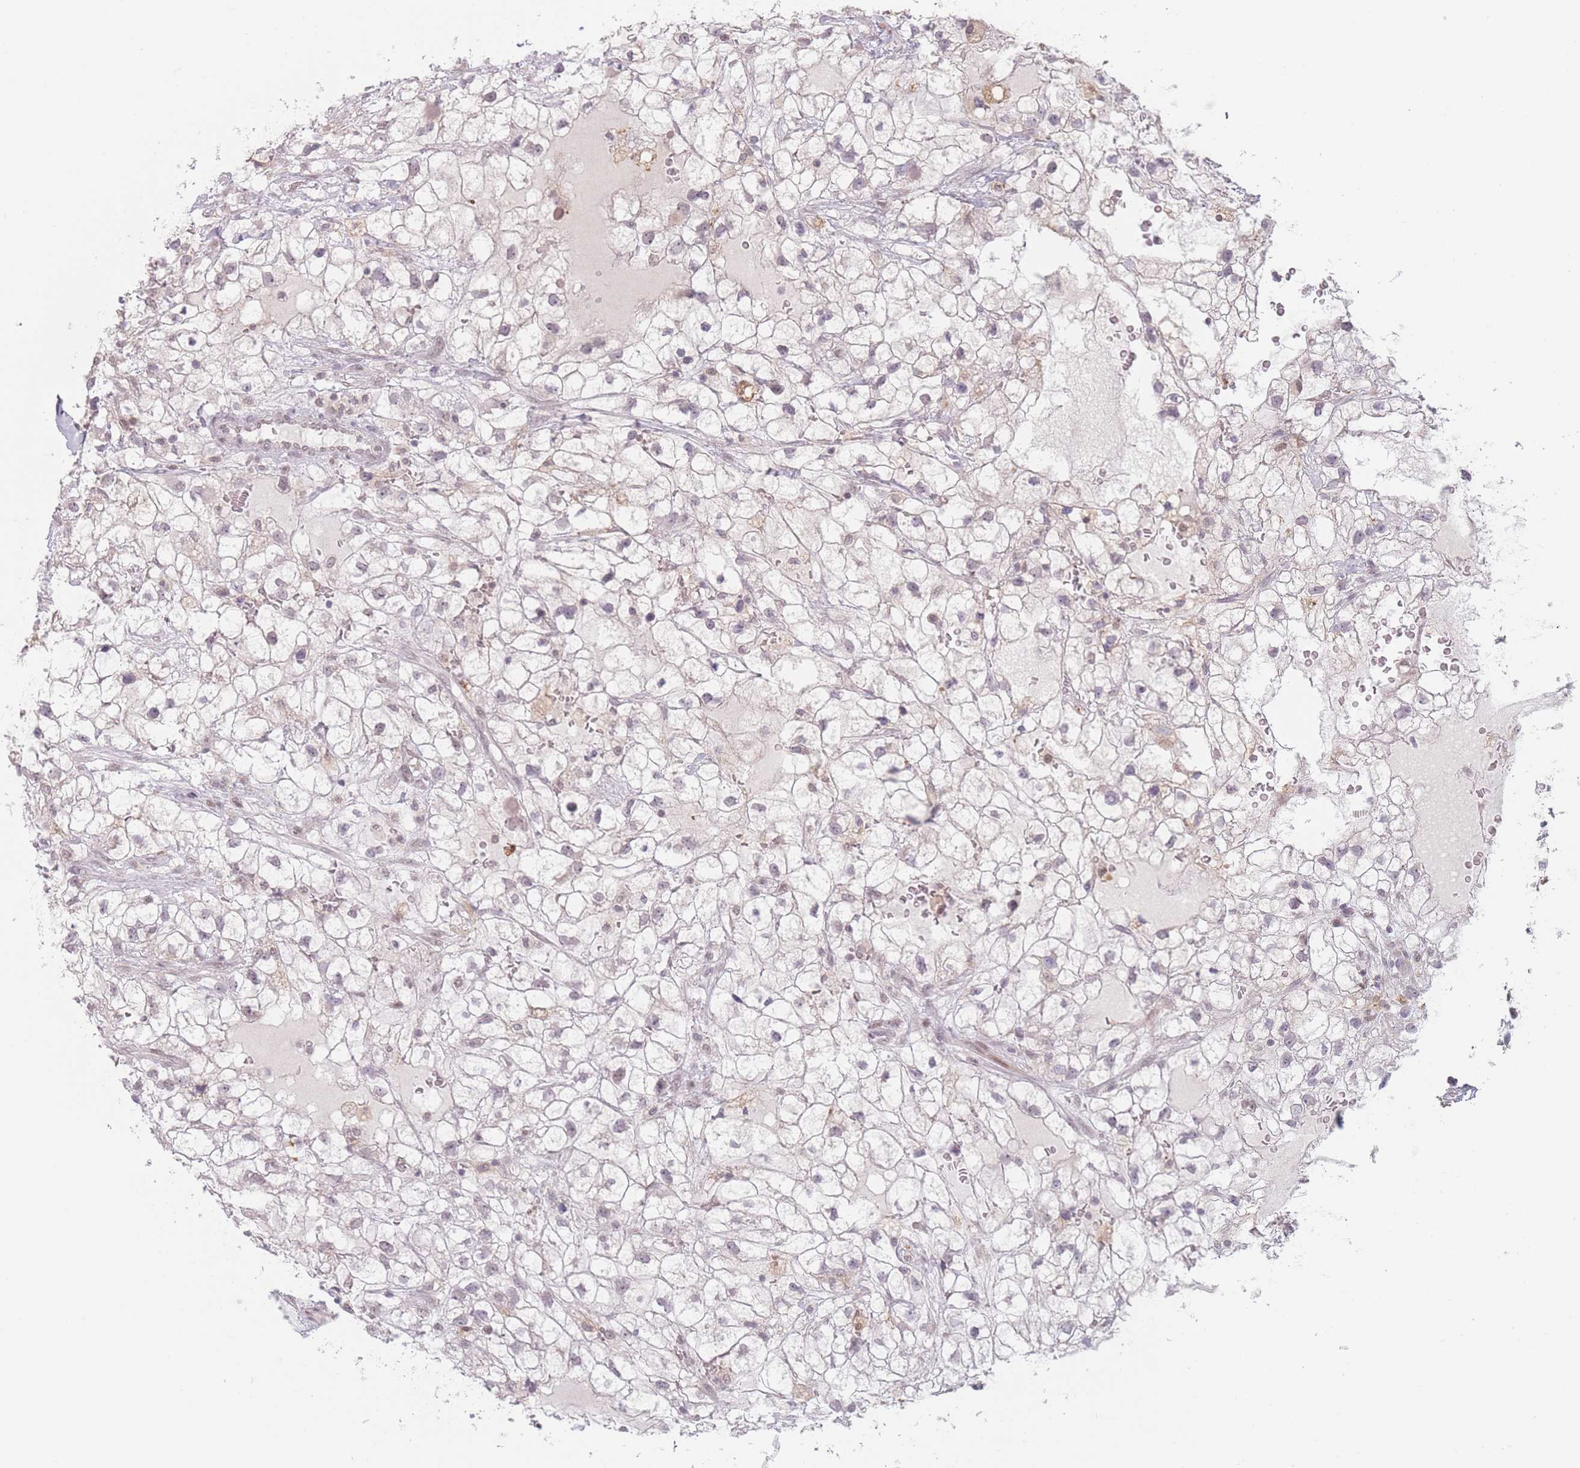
{"staining": {"intensity": "weak", "quantity": "<25%", "location": "nuclear"}, "tissue": "renal cancer", "cell_type": "Tumor cells", "image_type": "cancer", "snomed": [{"axis": "morphology", "description": "Adenocarcinoma, NOS"}, {"axis": "topography", "description": "Kidney"}], "caption": "The immunohistochemistry photomicrograph has no significant positivity in tumor cells of renal cancer (adenocarcinoma) tissue. The staining is performed using DAB brown chromogen with nuclei counter-stained in using hematoxylin.", "gene": "OR10C1", "patient": {"sex": "male", "age": 59}}